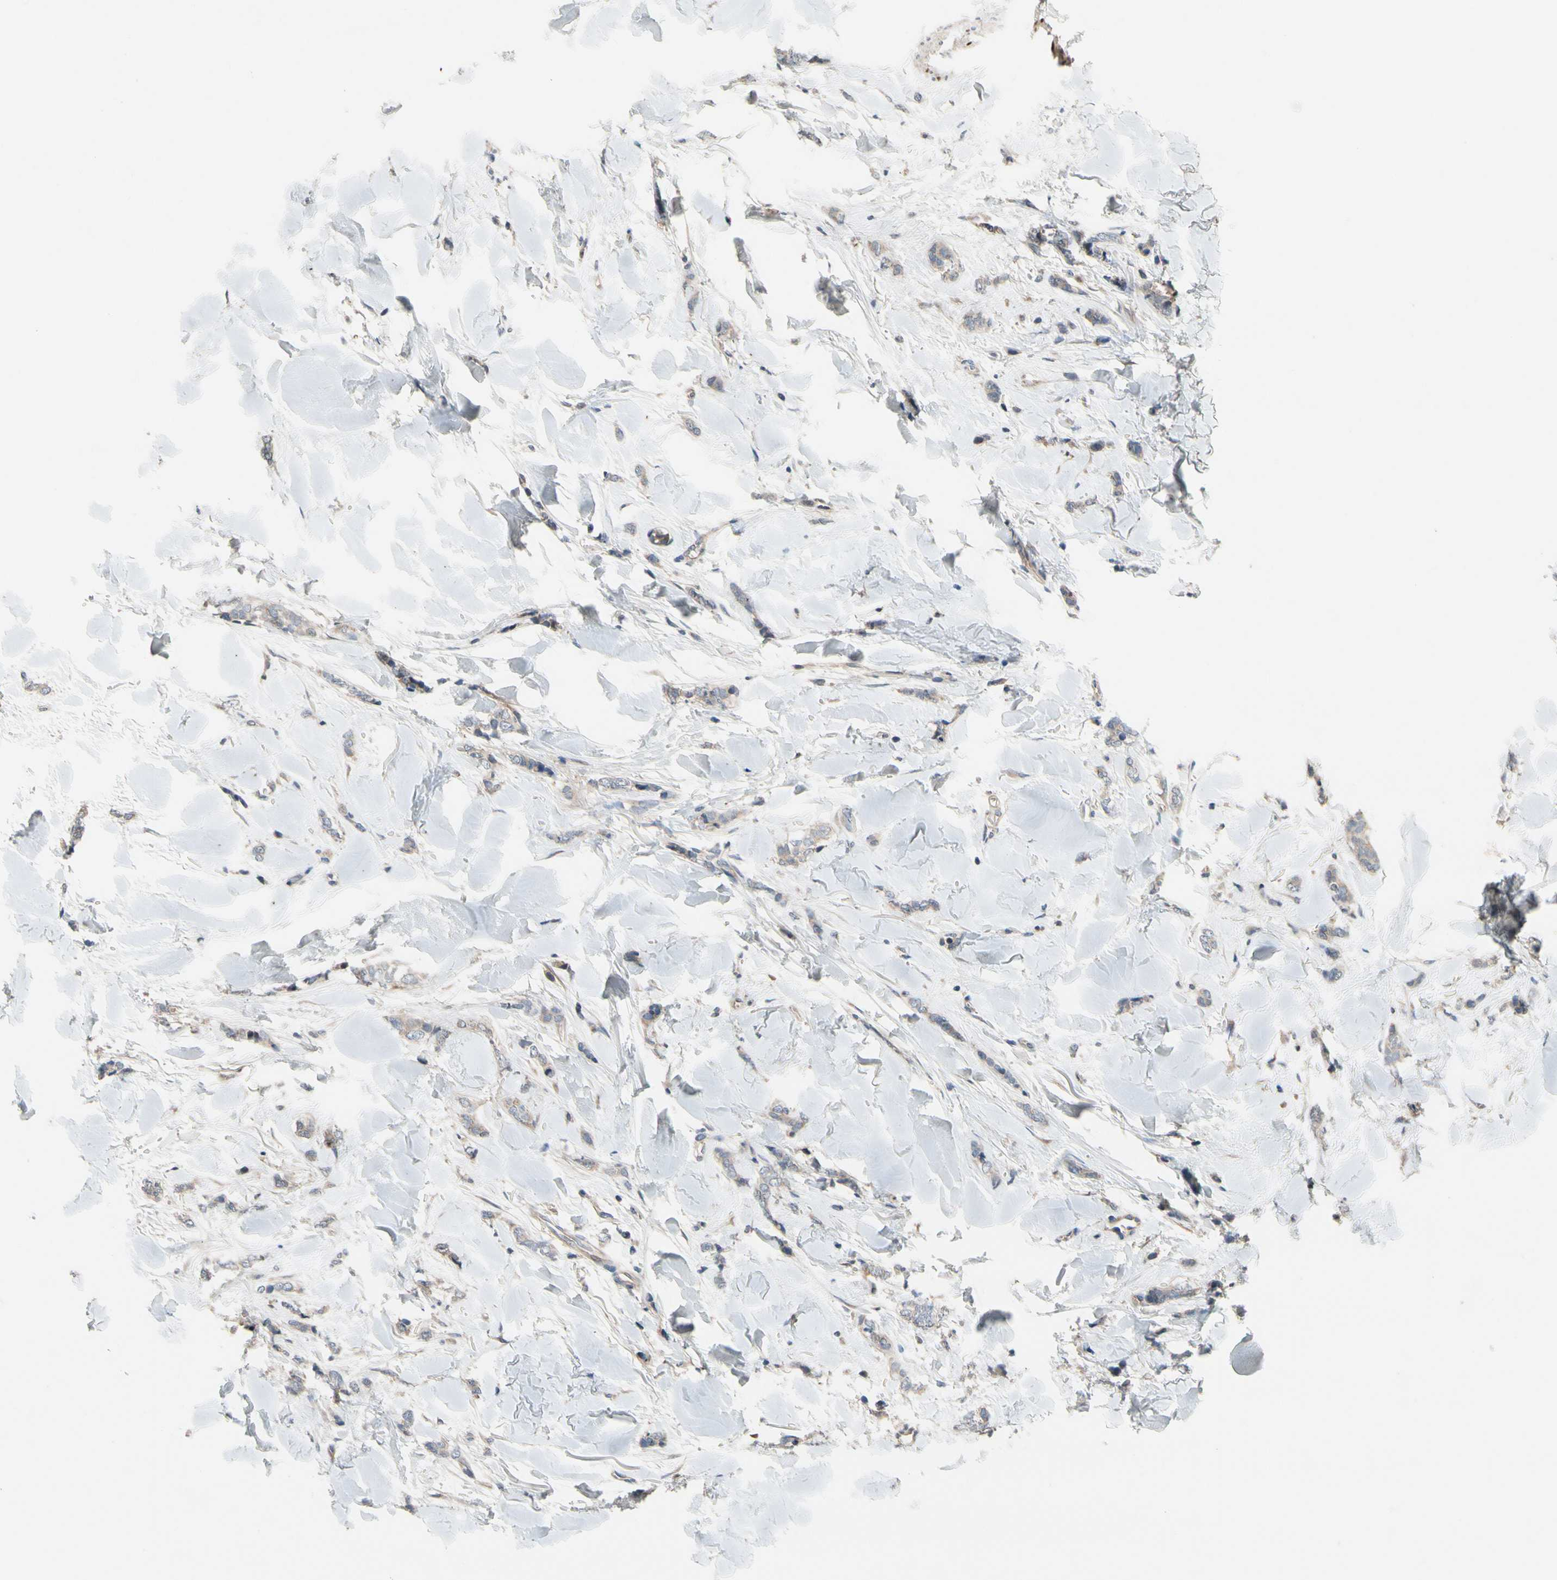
{"staining": {"intensity": "weak", "quantity": ">75%", "location": "cytoplasmic/membranous"}, "tissue": "breast cancer", "cell_type": "Tumor cells", "image_type": "cancer", "snomed": [{"axis": "morphology", "description": "Lobular carcinoma"}, {"axis": "topography", "description": "Skin"}, {"axis": "topography", "description": "Breast"}], "caption": "Breast cancer stained with a protein marker reveals weak staining in tumor cells.", "gene": "ICAM5", "patient": {"sex": "female", "age": 46}}